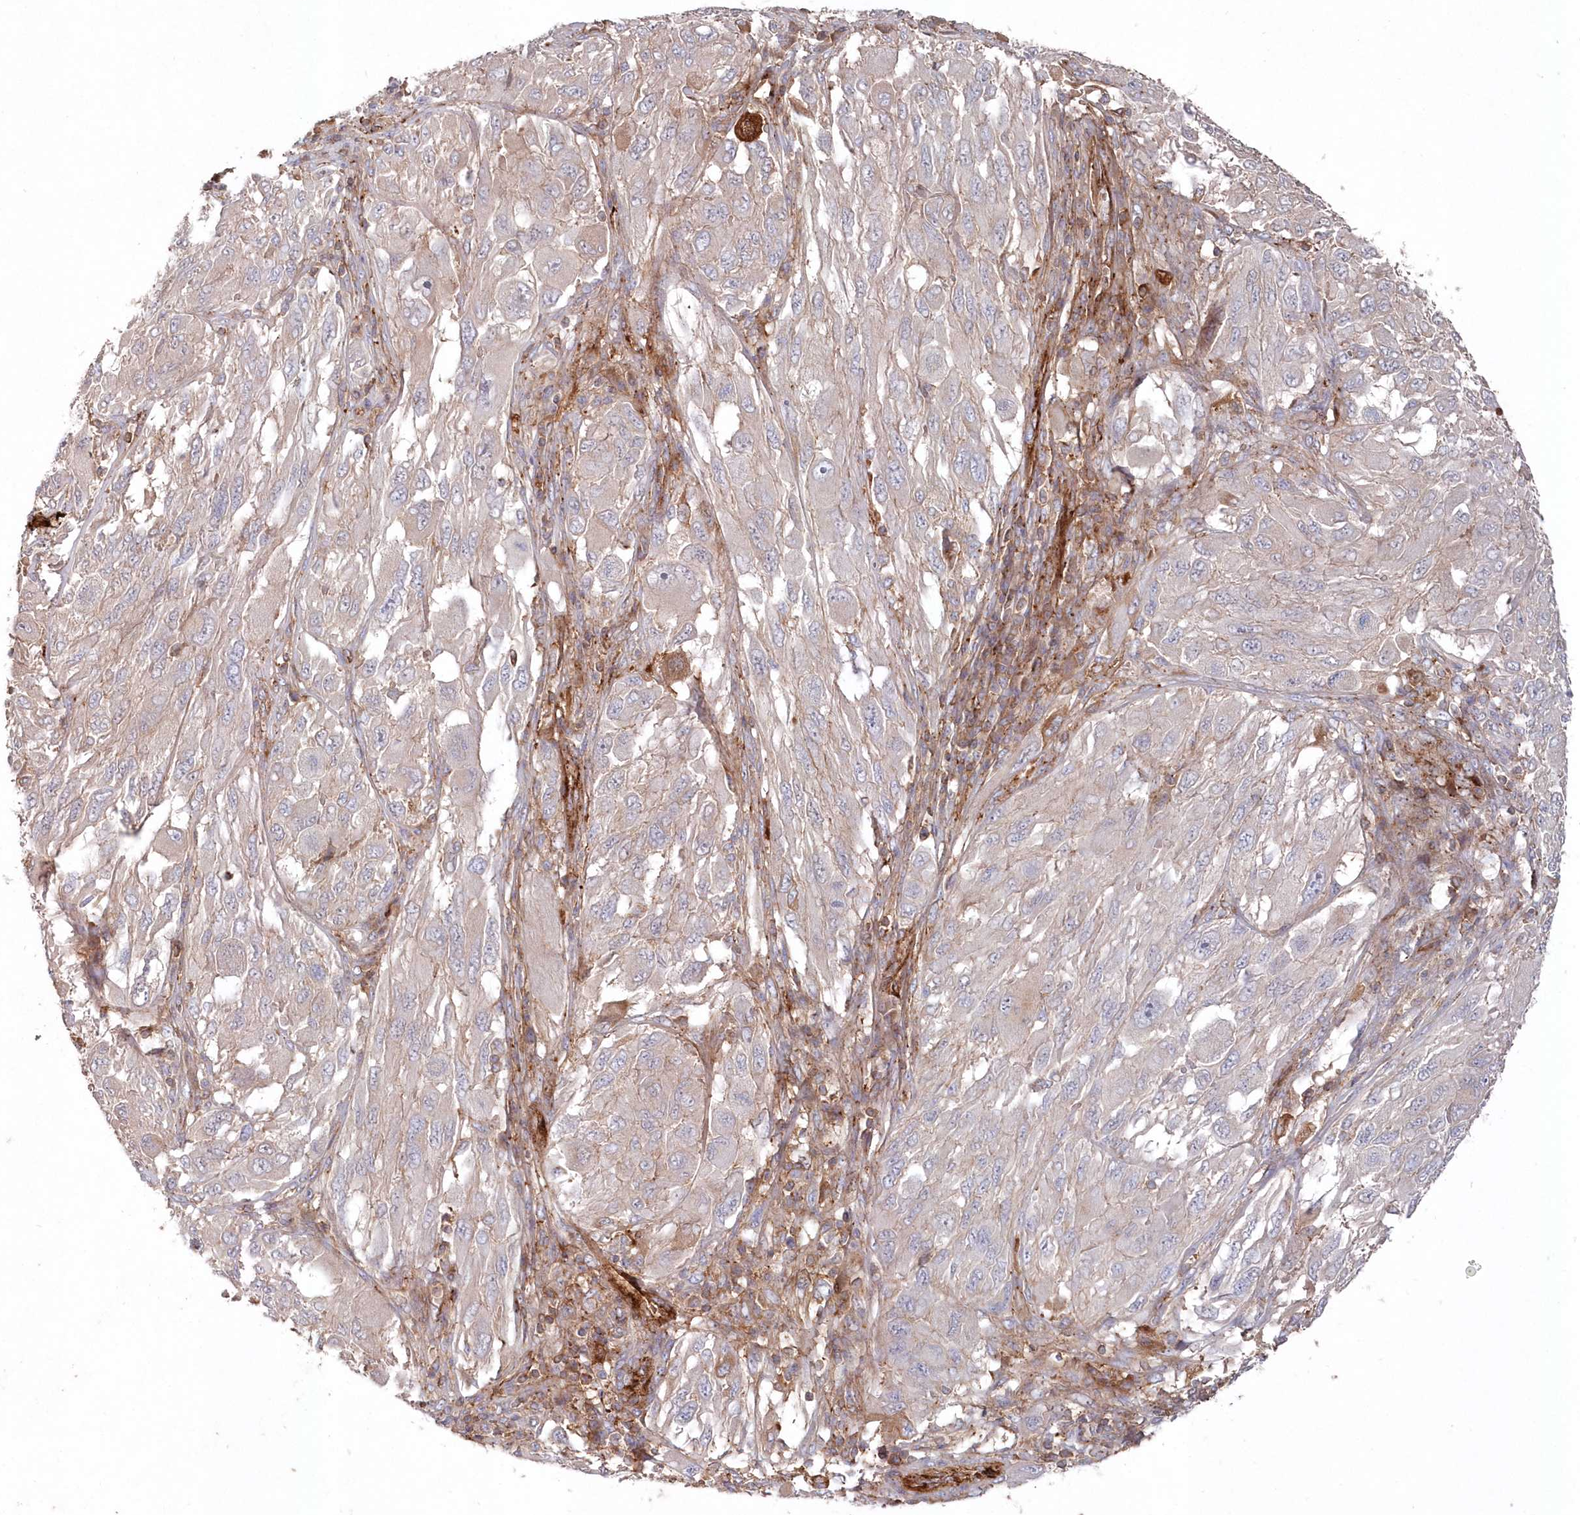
{"staining": {"intensity": "negative", "quantity": "none", "location": "none"}, "tissue": "melanoma", "cell_type": "Tumor cells", "image_type": "cancer", "snomed": [{"axis": "morphology", "description": "Malignant melanoma, NOS"}, {"axis": "topography", "description": "Skin"}], "caption": "The image displays no significant positivity in tumor cells of melanoma. (Brightfield microscopy of DAB immunohistochemistry at high magnification).", "gene": "ABHD14B", "patient": {"sex": "female", "age": 91}}